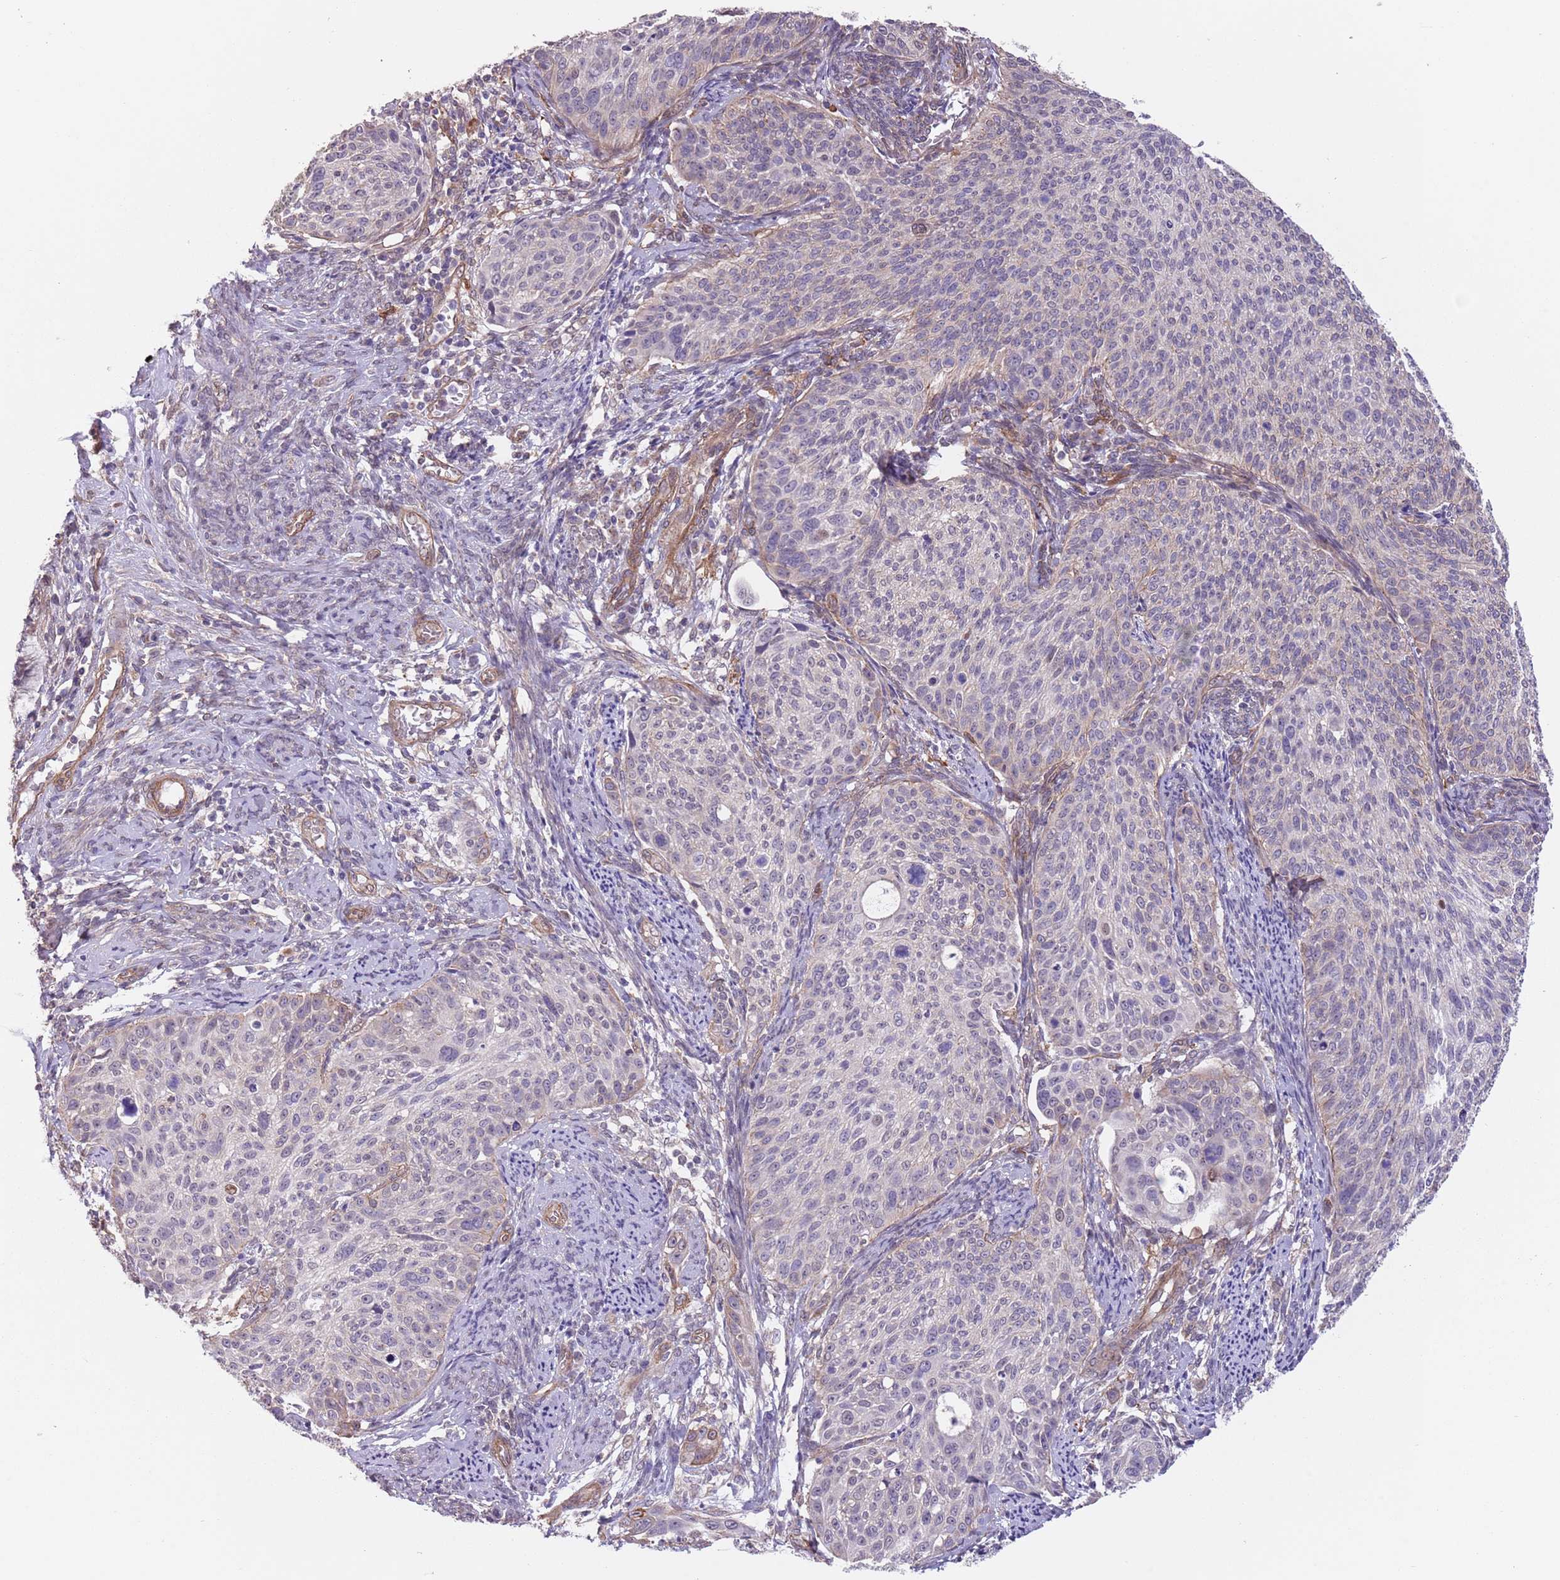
{"staining": {"intensity": "negative", "quantity": "none", "location": "none"}, "tissue": "cervical cancer", "cell_type": "Tumor cells", "image_type": "cancer", "snomed": [{"axis": "morphology", "description": "Squamous cell carcinoma, NOS"}, {"axis": "topography", "description": "Cervix"}], "caption": "There is no significant staining in tumor cells of squamous cell carcinoma (cervical). Brightfield microscopy of immunohistochemistry (IHC) stained with DAB (brown) and hematoxylin (blue), captured at high magnification.", "gene": "CREBZF", "patient": {"sex": "female", "age": 70}}